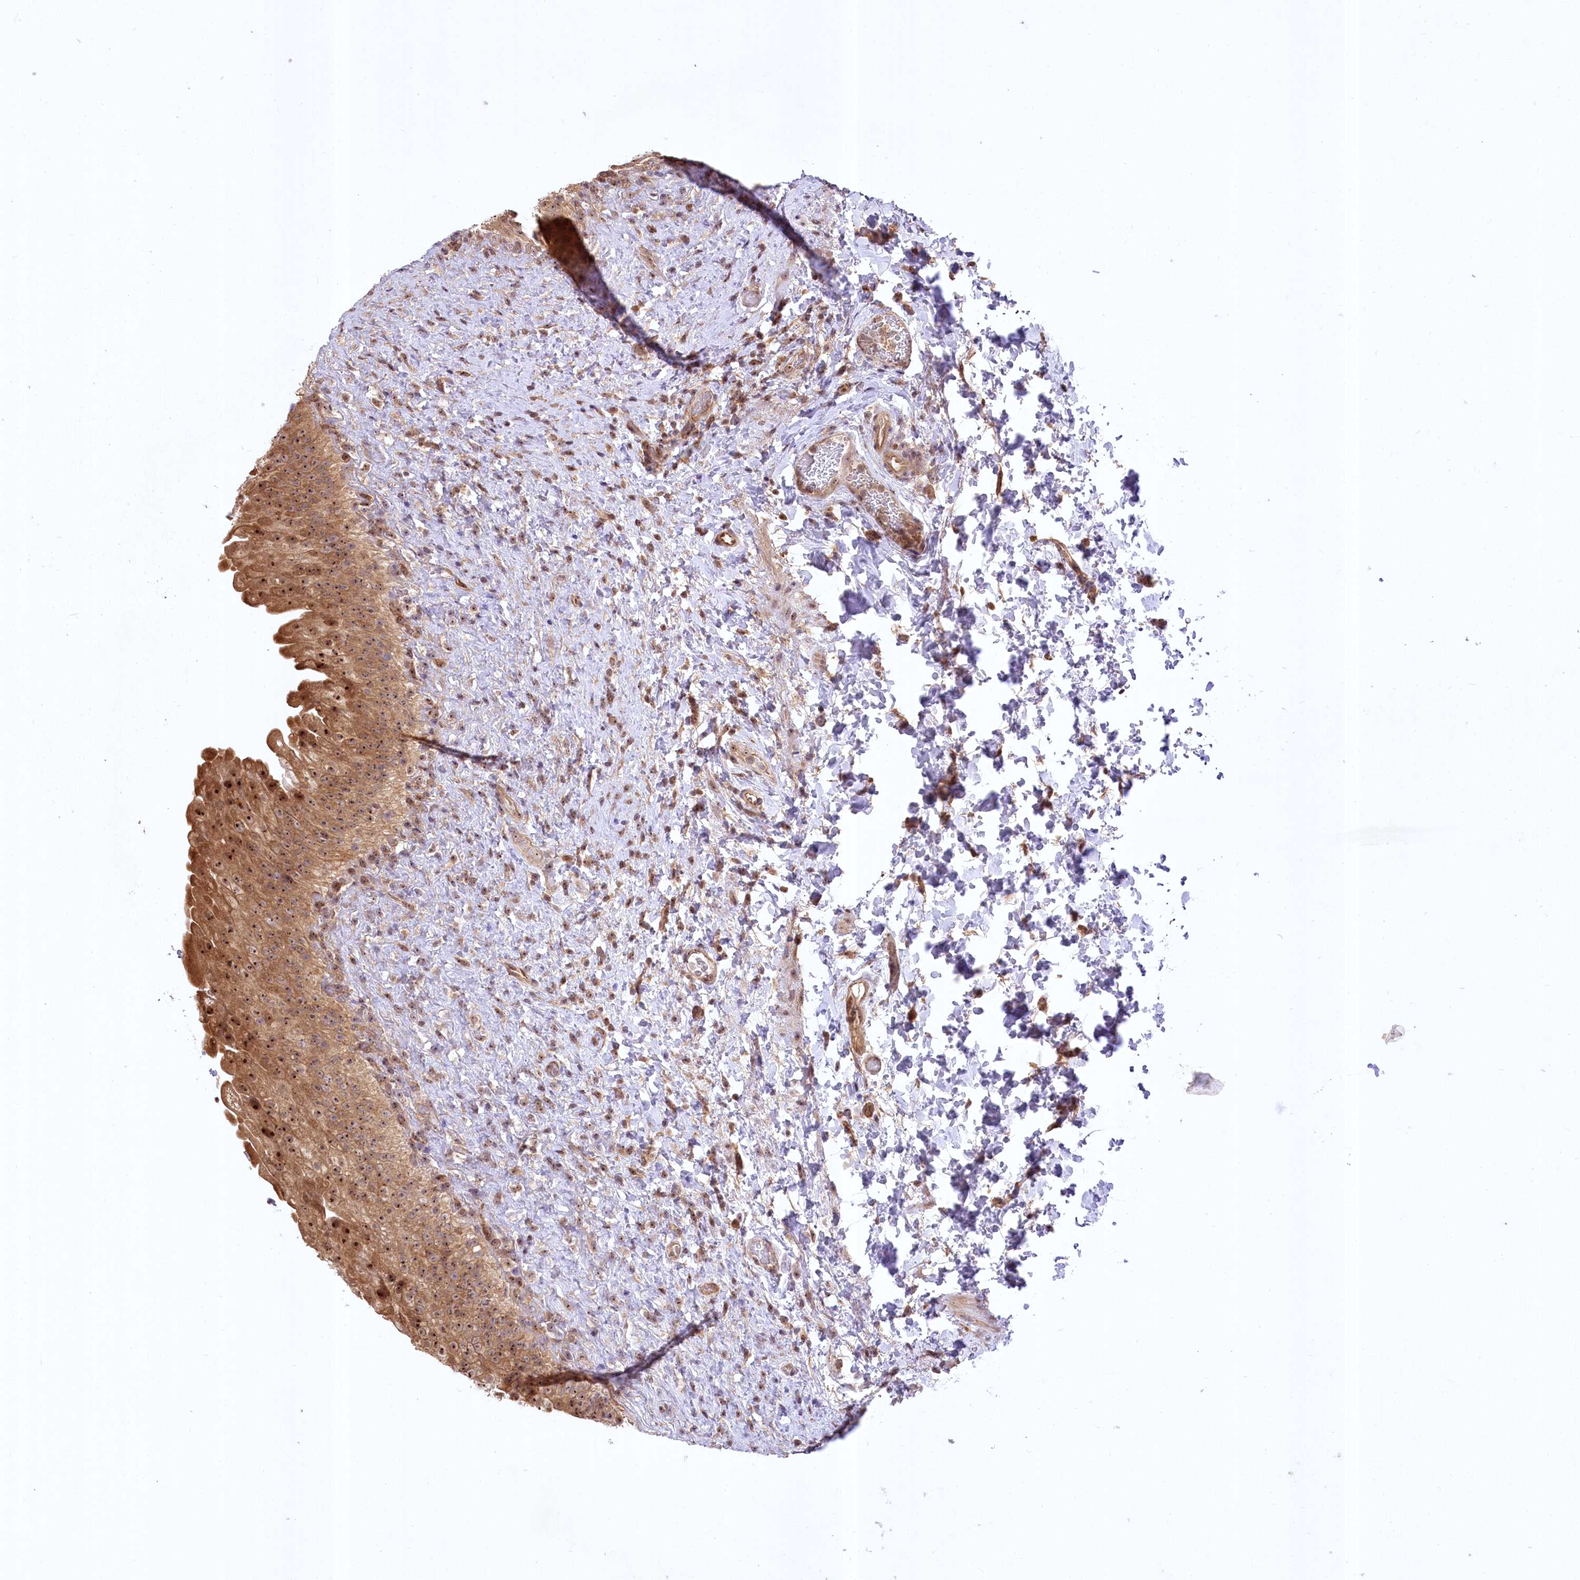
{"staining": {"intensity": "moderate", "quantity": ">75%", "location": "cytoplasmic/membranous,nuclear"}, "tissue": "urinary bladder", "cell_type": "Urothelial cells", "image_type": "normal", "snomed": [{"axis": "morphology", "description": "Normal tissue, NOS"}, {"axis": "topography", "description": "Urinary bladder"}], "caption": "This image displays normal urinary bladder stained with immunohistochemistry (IHC) to label a protein in brown. The cytoplasmic/membranous,nuclear of urothelial cells show moderate positivity for the protein. Nuclei are counter-stained blue.", "gene": "SERGEF", "patient": {"sex": "female", "age": 27}}